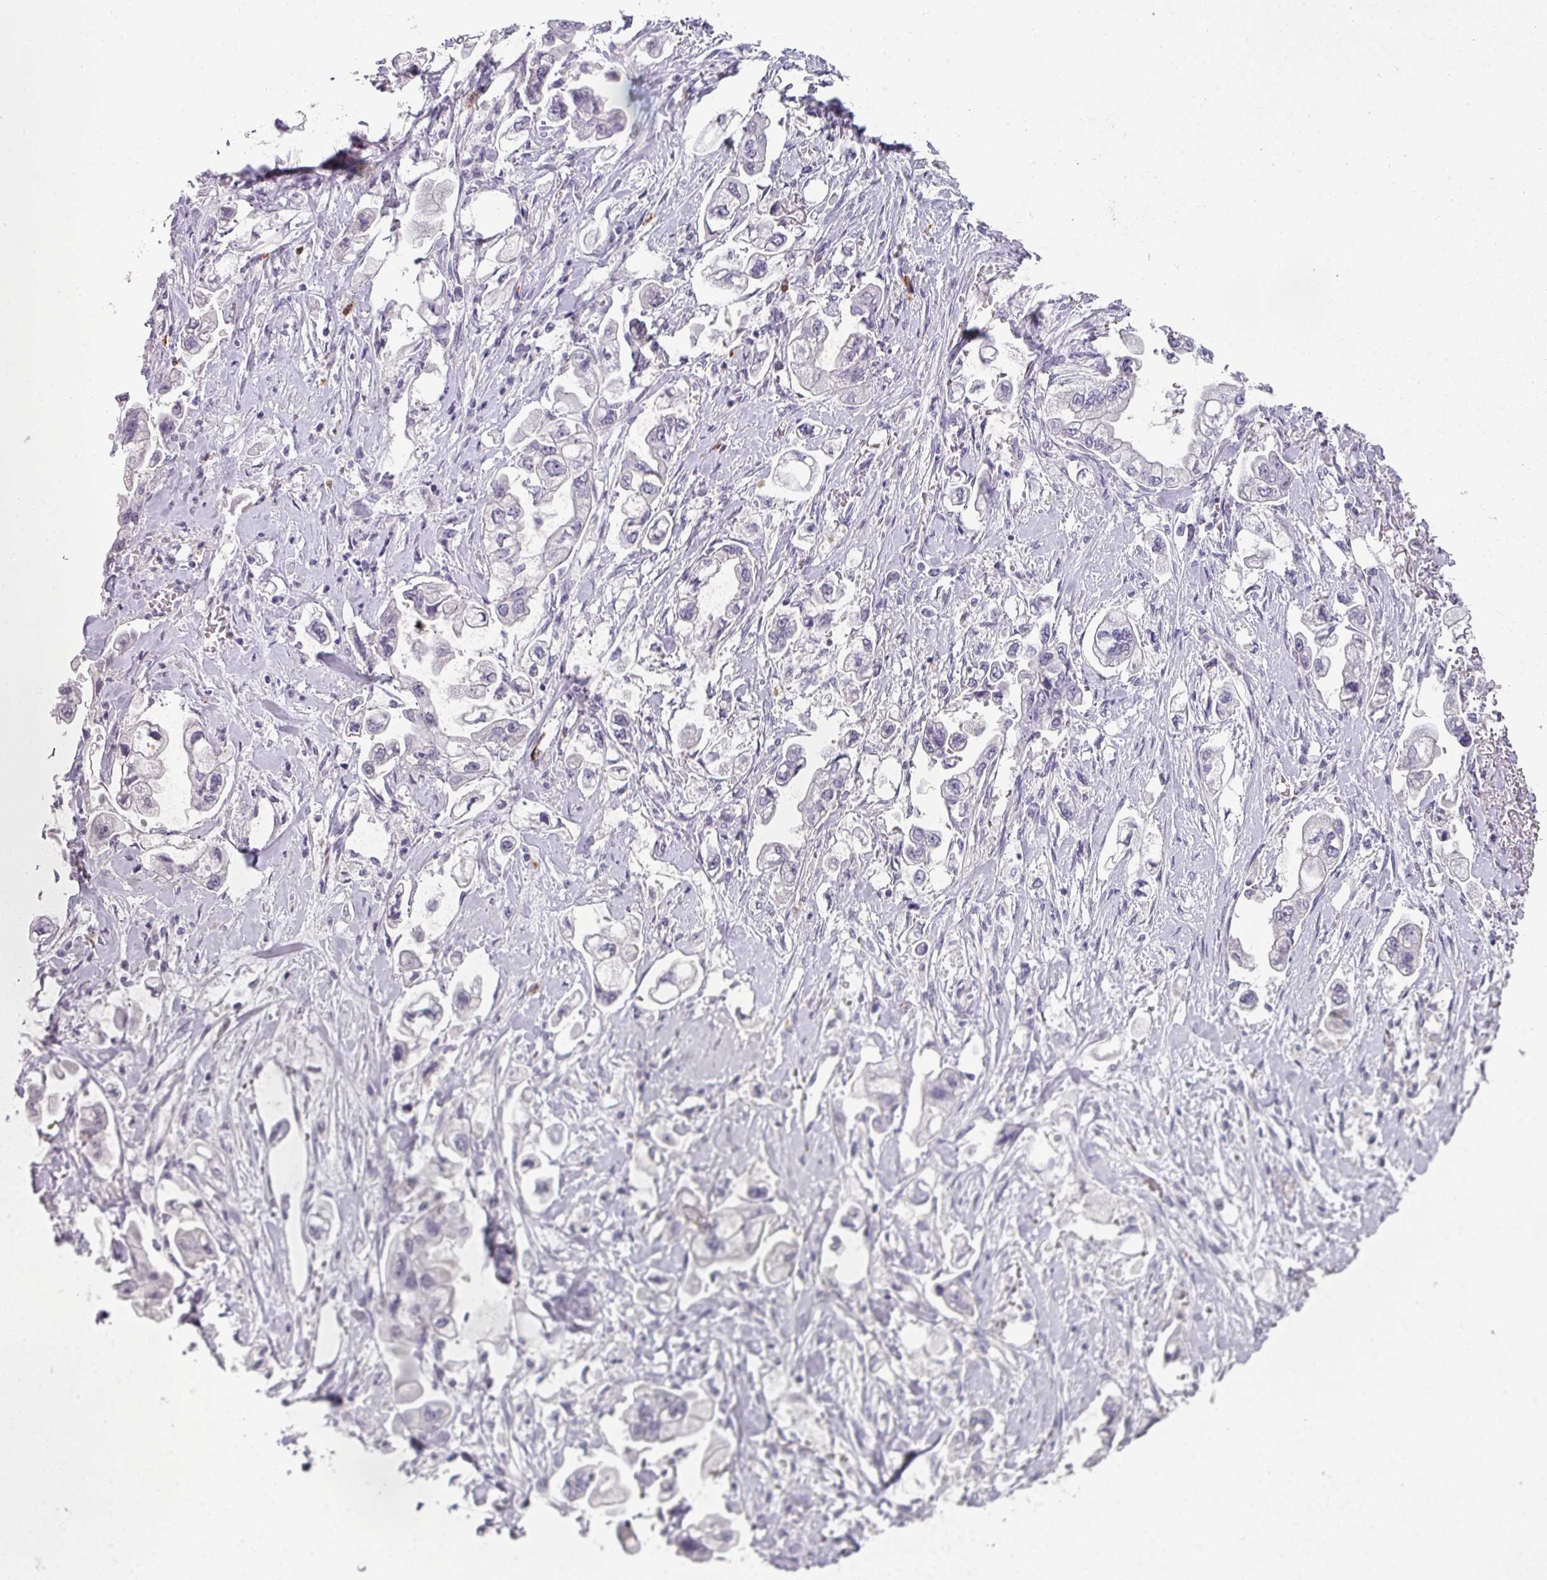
{"staining": {"intensity": "negative", "quantity": "none", "location": "none"}, "tissue": "stomach cancer", "cell_type": "Tumor cells", "image_type": "cancer", "snomed": [{"axis": "morphology", "description": "Adenocarcinoma, NOS"}, {"axis": "topography", "description": "Stomach"}], "caption": "Immunohistochemistry (IHC) photomicrograph of neoplastic tissue: human stomach cancer (adenocarcinoma) stained with DAB (3,3'-diaminobenzidine) reveals no significant protein staining in tumor cells.", "gene": "BTLA", "patient": {"sex": "male", "age": 62}}